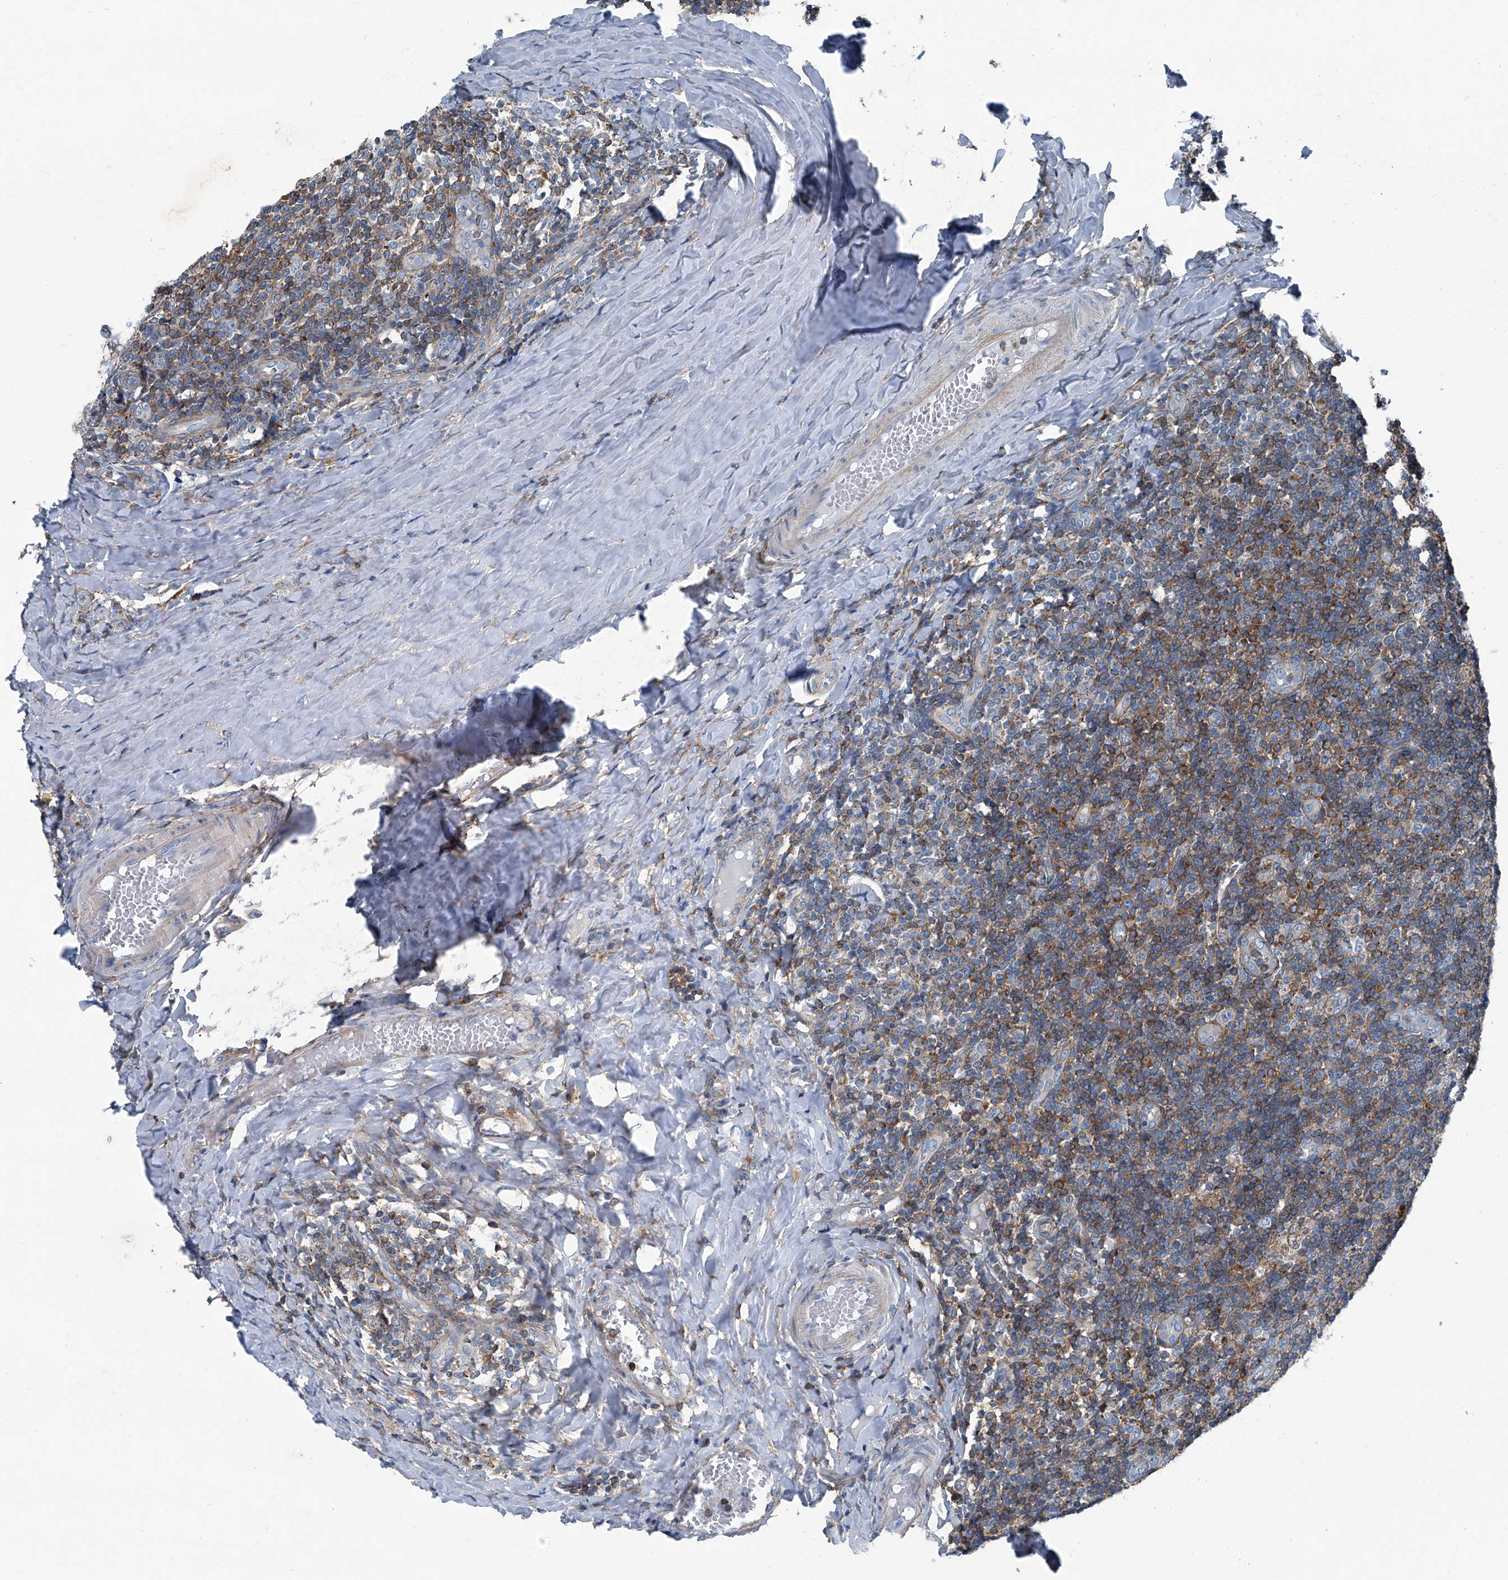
{"staining": {"intensity": "weak", "quantity": "25%-75%", "location": "cytoplasmic/membranous"}, "tissue": "tonsil", "cell_type": "Germinal center cells", "image_type": "normal", "snomed": [{"axis": "morphology", "description": "Normal tissue, NOS"}, {"axis": "topography", "description": "Tonsil"}], "caption": "A micrograph showing weak cytoplasmic/membranous expression in approximately 25%-75% of germinal center cells in unremarkable tonsil, as visualized by brown immunohistochemical staining.", "gene": "SEPTIN7", "patient": {"sex": "female", "age": 19}}